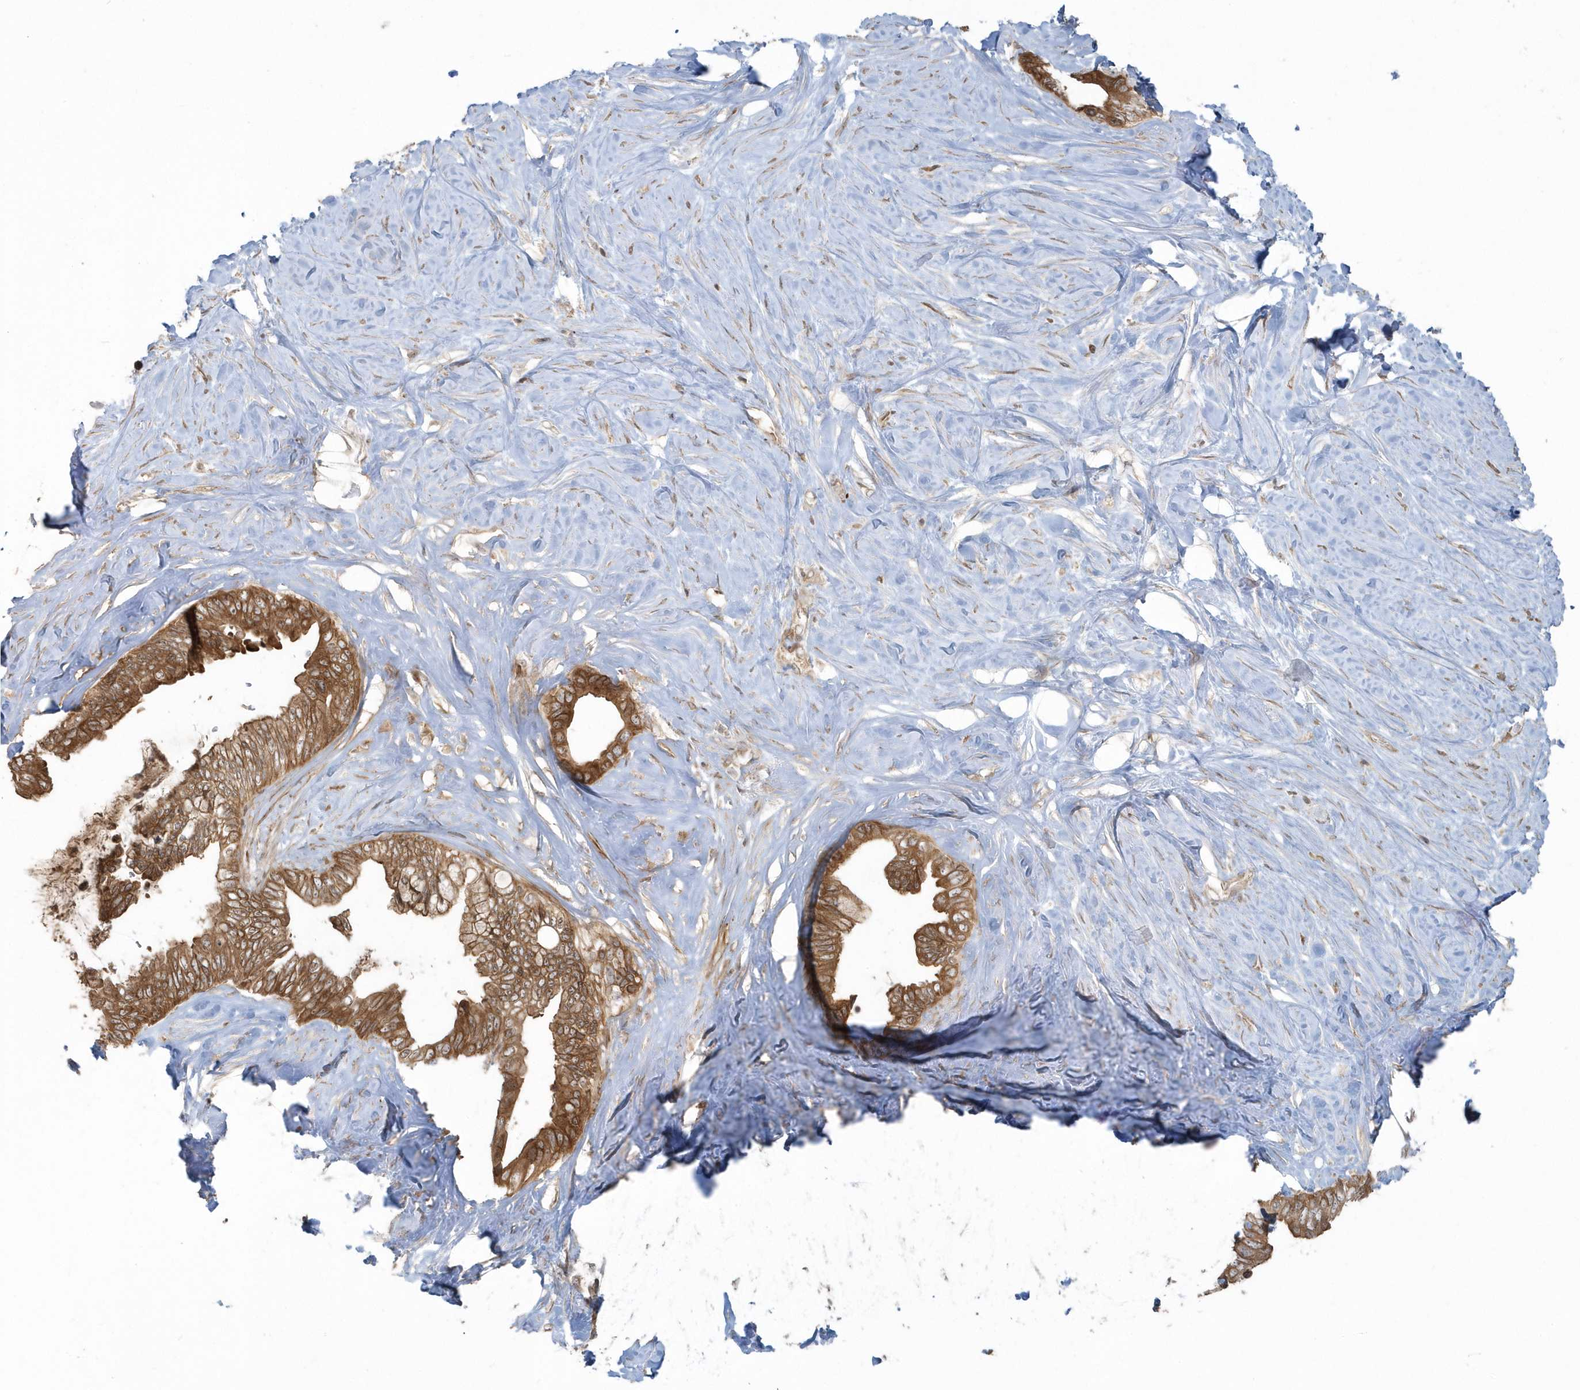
{"staining": {"intensity": "strong", "quantity": ">75%", "location": "cytoplasmic/membranous"}, "tissue": "pancreatic cancer", "cell_type": "Tumor cells", "image_type": "cancer", "snomed": [{"axis": "morphology", "description": "Adenocarcinoma, NOS"}, {"axis": "topography", "description": "Pancreas"}], "caption": "Protein staining demonstrates strong cytoplasmic/membranous expression in approximately >75% of tumor cells in adenocarcinoma (pancreatic).", "gene": "STIM2", "patient": {"sex": "female", "age": 72}}